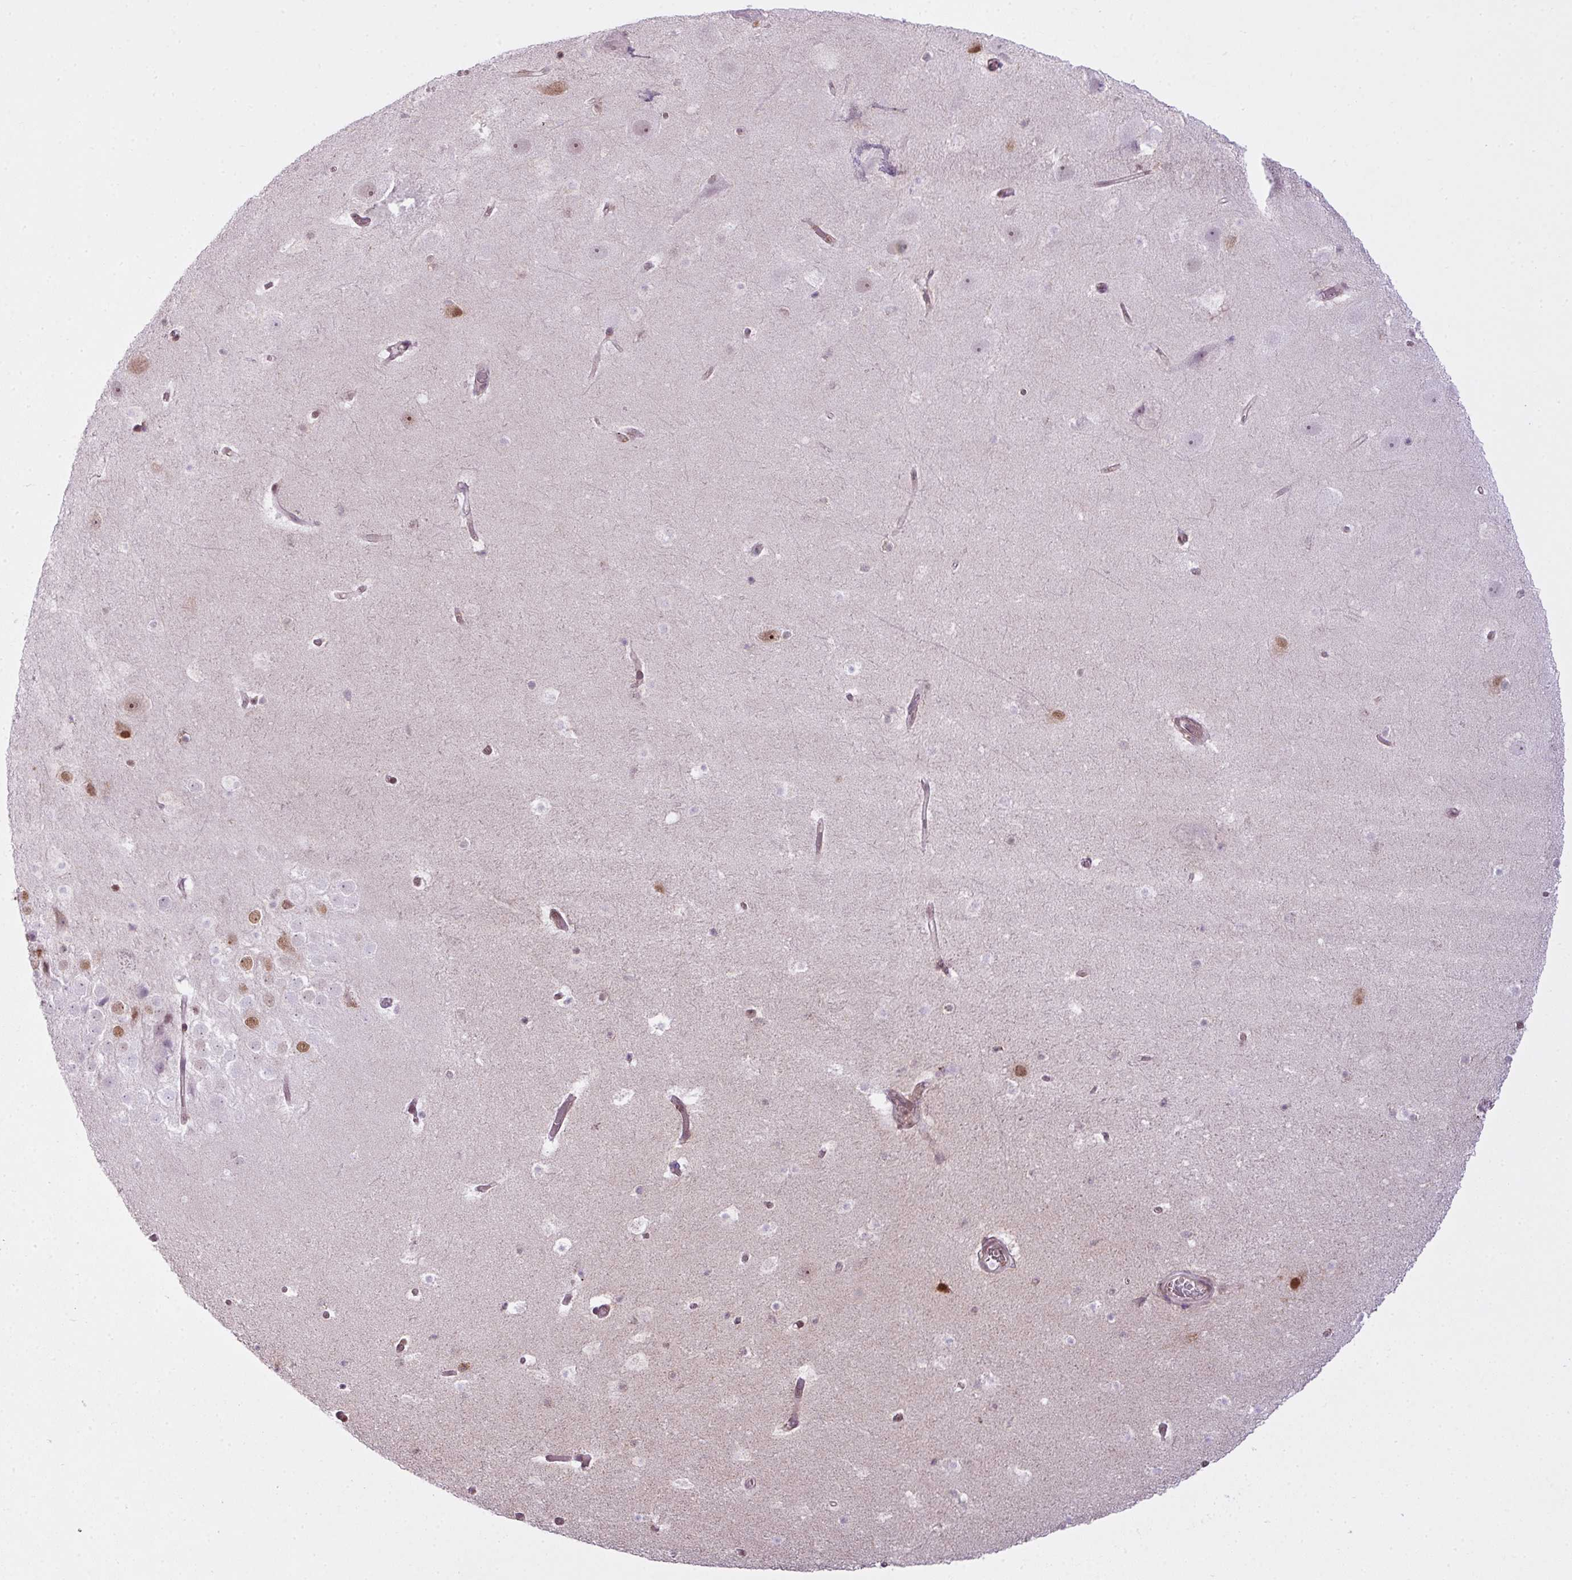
{"staining": {"intensity": "moderate", "quantity": "<25%", "location": "nuclear"}, "tissue": "hippocampus", "cell_type": "Glial cells", "image_type": "normal", "snomed": [{"axis": "morphology", "description": "Normal tissue, NOS"}, {"axis": "topography", "description": "Hippocampus"}], "caption": "Protein staining of normal hippocampus exhibits moderate nuclear expression in about <25% of glial cells. (Brightfield microscopy of DAB IHC at high magnification).", "gene": "ARL6IP4", "patient": {"sex": "male", "age": 37}}